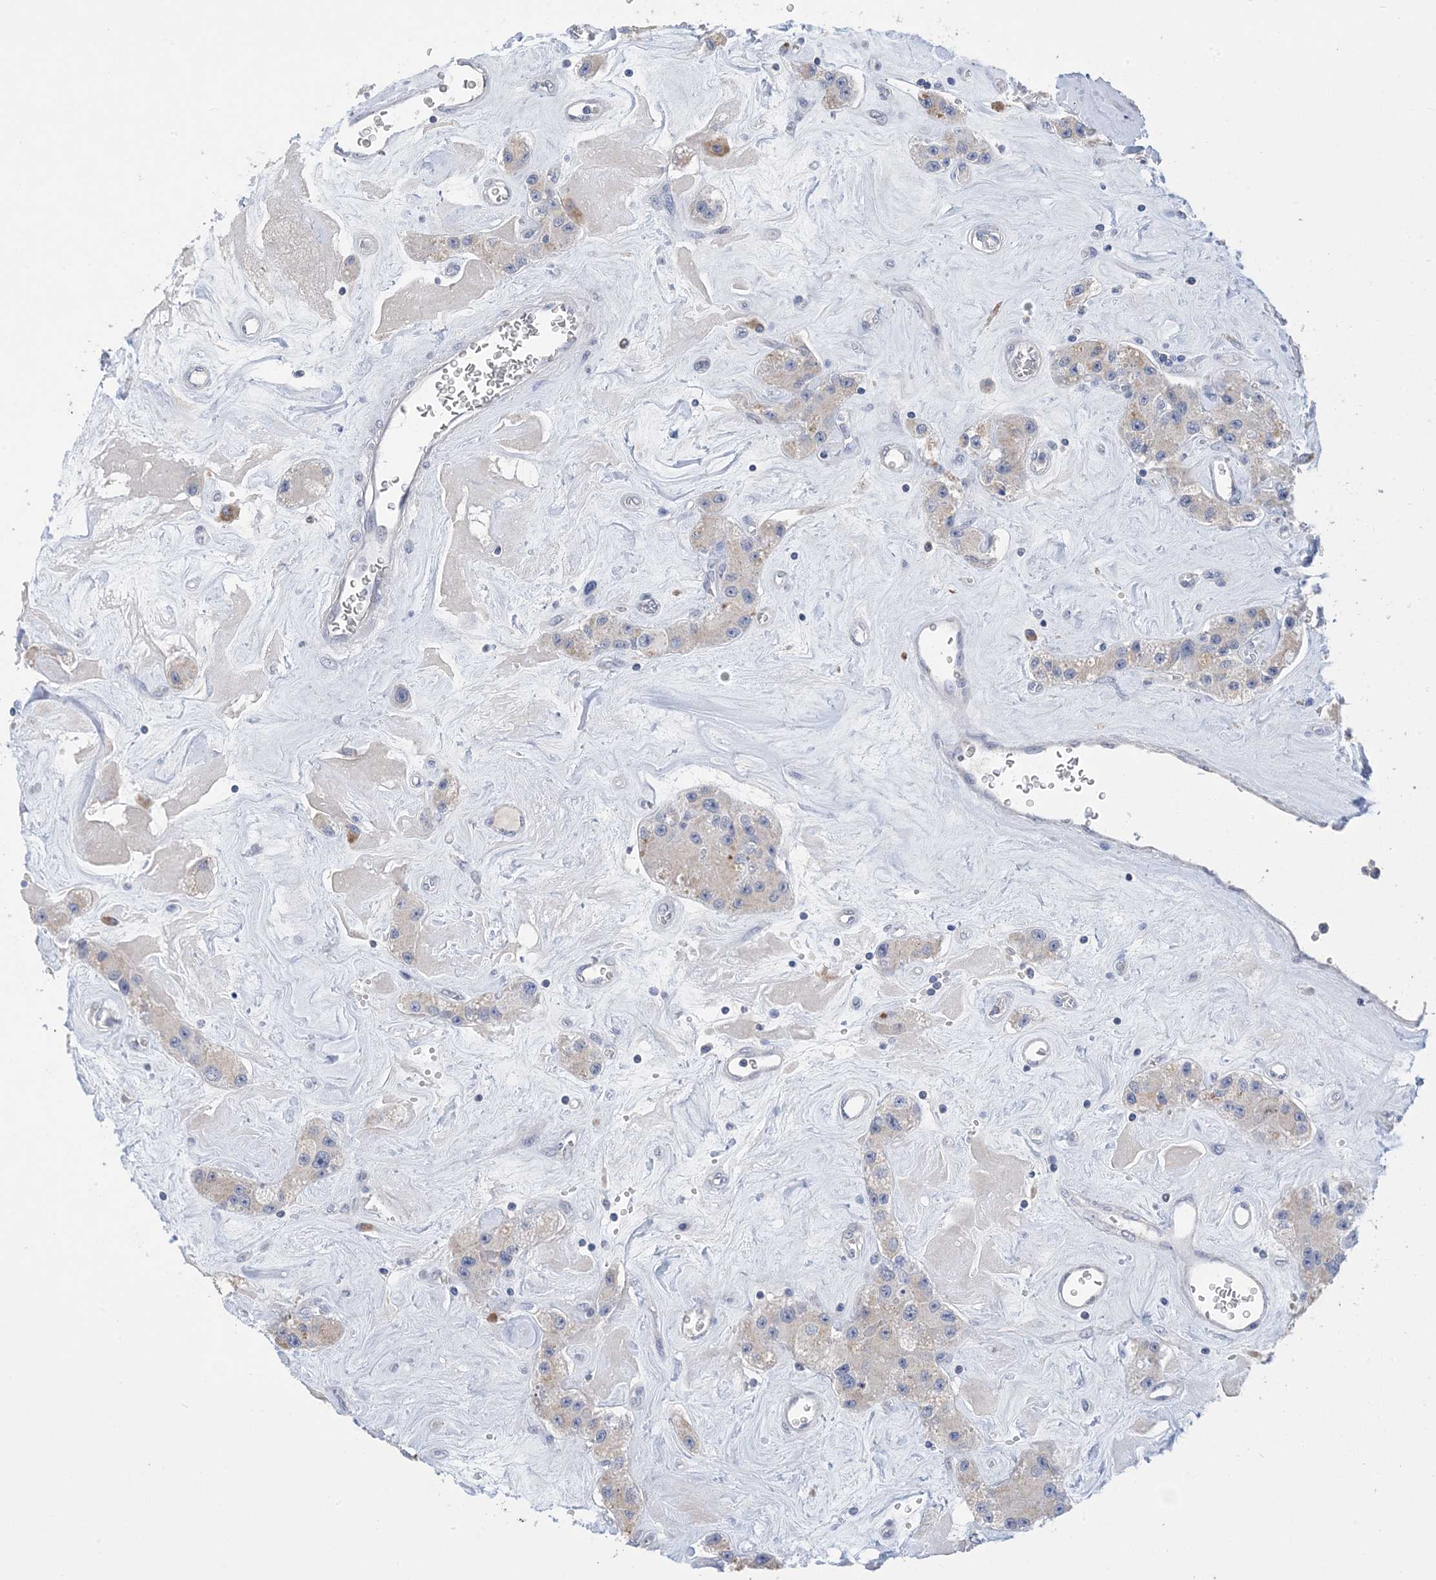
{"staining": {"intensity": "negative", "quantity": "none", "location": "none"}, "tissue": "carcinoid", "cell_type": "Tumor cells", "image_type": "cancer", "snomed": [{"axis": "morphology", "description": "Carcinoid, malignant, NOS"}, {"axis": "topography", "description": "Pancreas"}], "caption": "The immunohistochemistry image has no significant expression in tumor cells of carcinoid tissue. (DAB (3,3'-diaminobenzidine) immunohistochemistry (IHC) visualized using brightfield microscopy, high magnification).", "gene": "DSC3", "patient": {"sex": "male", "age": 41}}